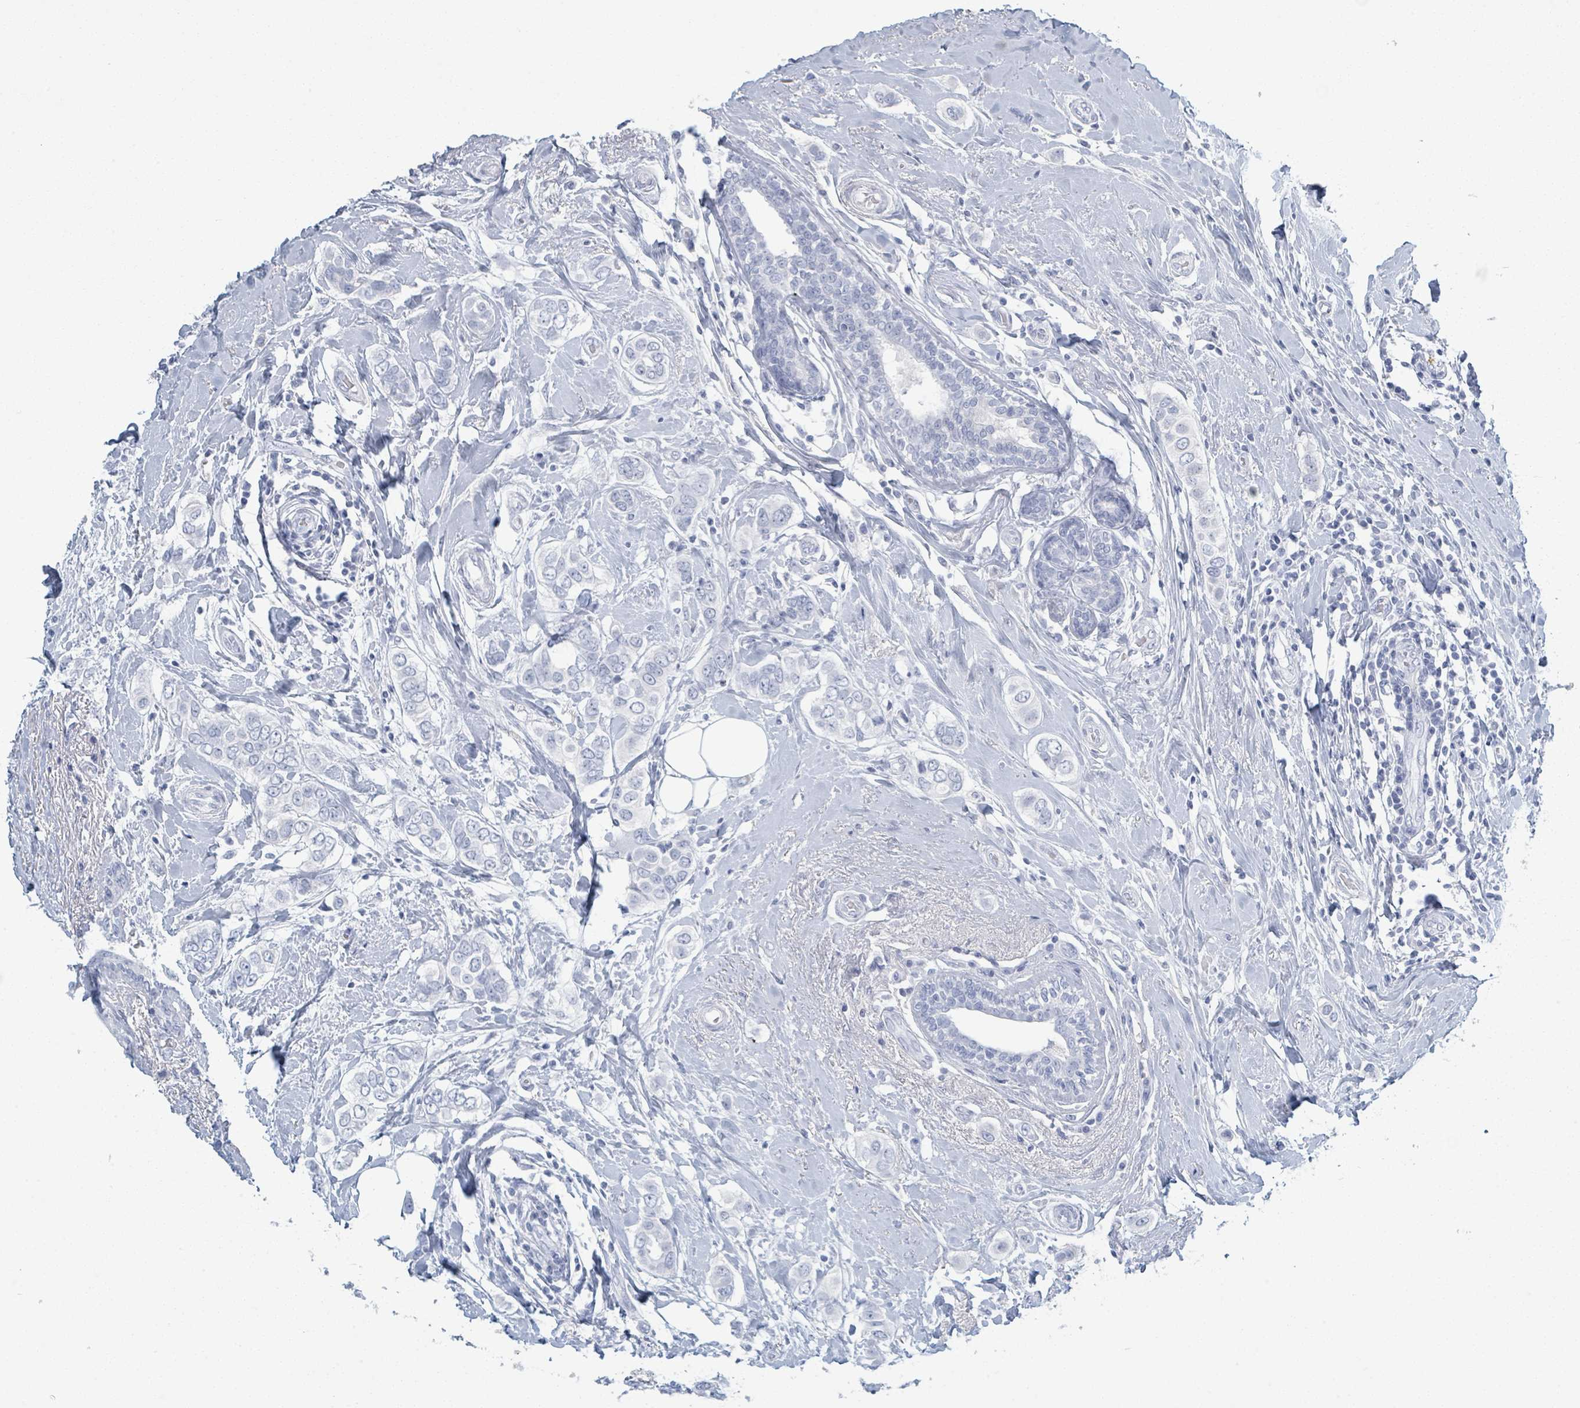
{"staining": {"intensity": "negative", "quantity": "none", "location": "none"}, "tissue": "breast cancer", "cell_type": "Tumor cells", "image_type": "cancer", "snomed": [{"axis": "morphology", "description": "Lobular carcinoma"}, {"axis": "topography", "description": "Breast"}], "caption": "Immunohistochemical staining of lobular carcinoma (breast) reveals no significant staining in tumor cells.", "gene": "DEFA4", "patient": {"sex": "female", "age": 51}}